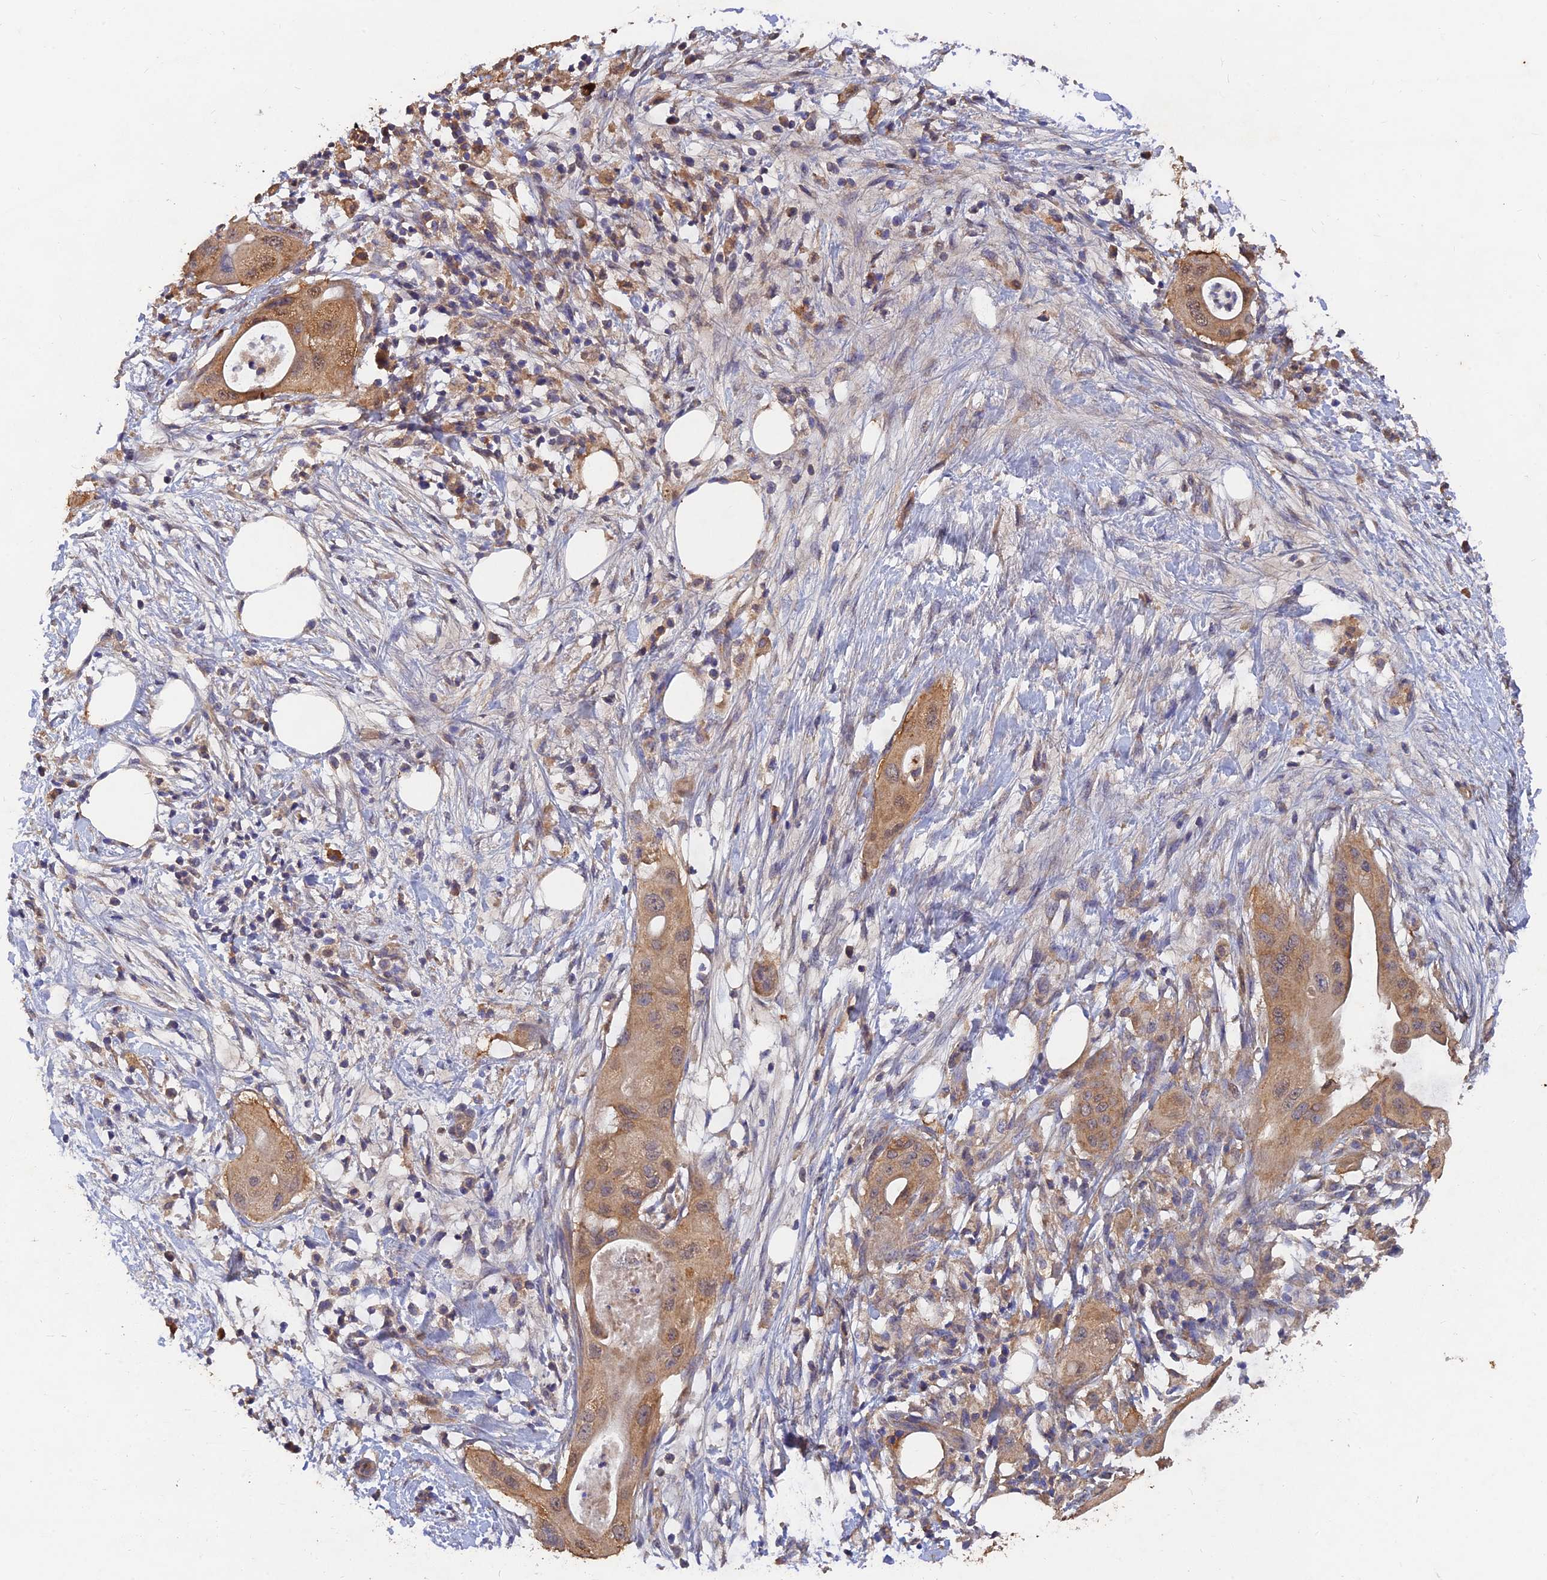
{"staining": {"intensity": "moderate", "quantity": ">75%", "location": "cytoplasmic/membranous"}, "tissue": "pancreatic cancer", "cell_type": "Tumor cells", "image_type": "cancer", "snomed": [{"axis": "morphology", "description": "Adenocarcinoma, NOS"}, {"axis": "topography", "description": "Pancreas"}], "caption": "Protein staining displays moderate cytoplasmic/membranous expression in approximately >75% of tumor cells in pancreatic cancer. Nuclei are stained in blue.", "gene": "SLC38A11", "patient": {"sex": "male", "age": 68}}